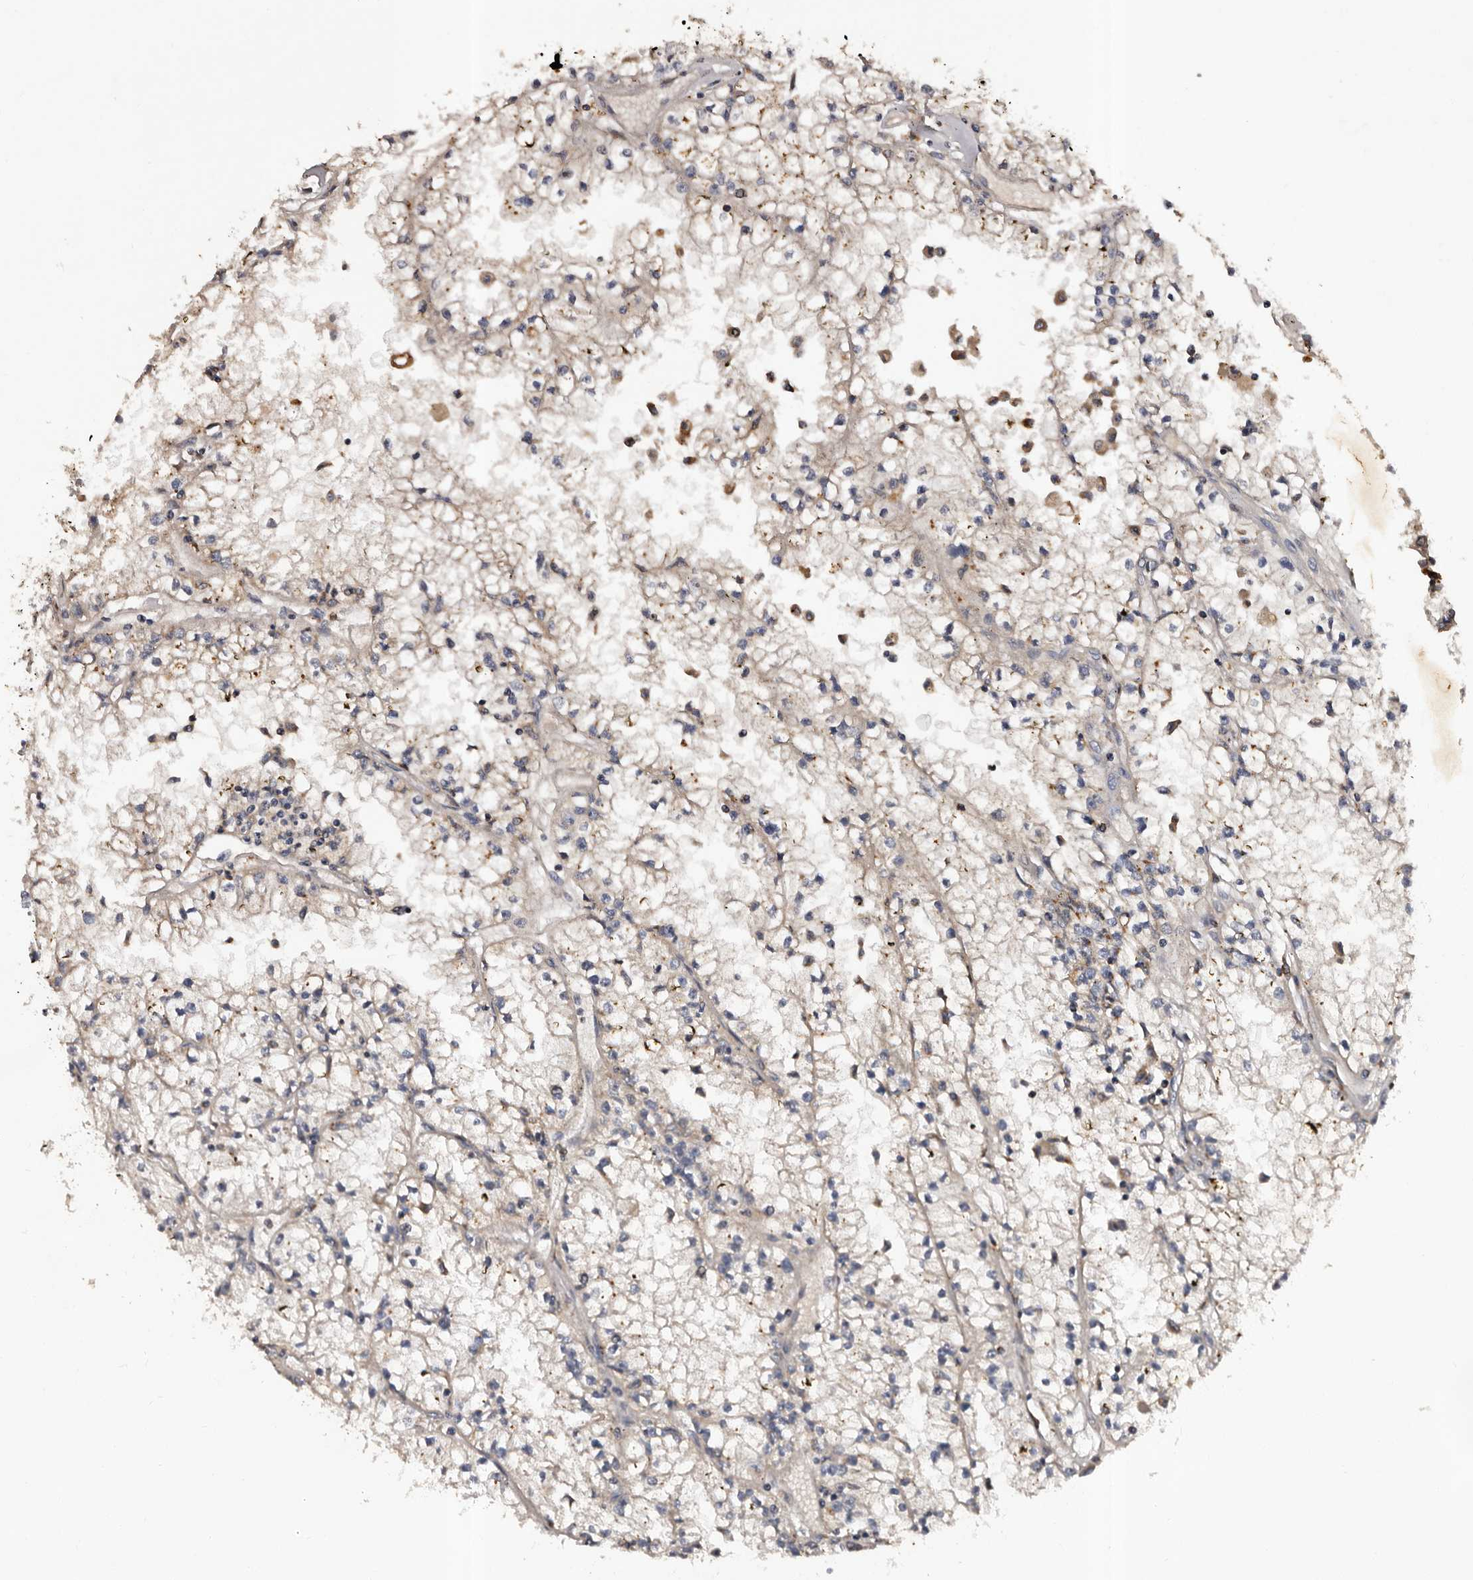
{"staining": {"intensity": "negative", "quantity": "none", "location": "none"}, "tissue": "renal cancer", "cell_type": "Tumor cells", "image_type": "cancer", "snomed": [{"axis": "morphology", "description": "Adenocarcinoma, NOS"}, {"axis": "topography", "description": "Kidney"}], "caption": "IHC of renal cancer shows no positivity in tumor cells. Brightfield microscopy of immunohistochemistry stained with DAB (3,3'-diaminobenzidine) (brown) and hematoxylin (blue), captured at high magnification.", "gene": "ADCK5", "patient": {"sex": "male", "age": 56}}